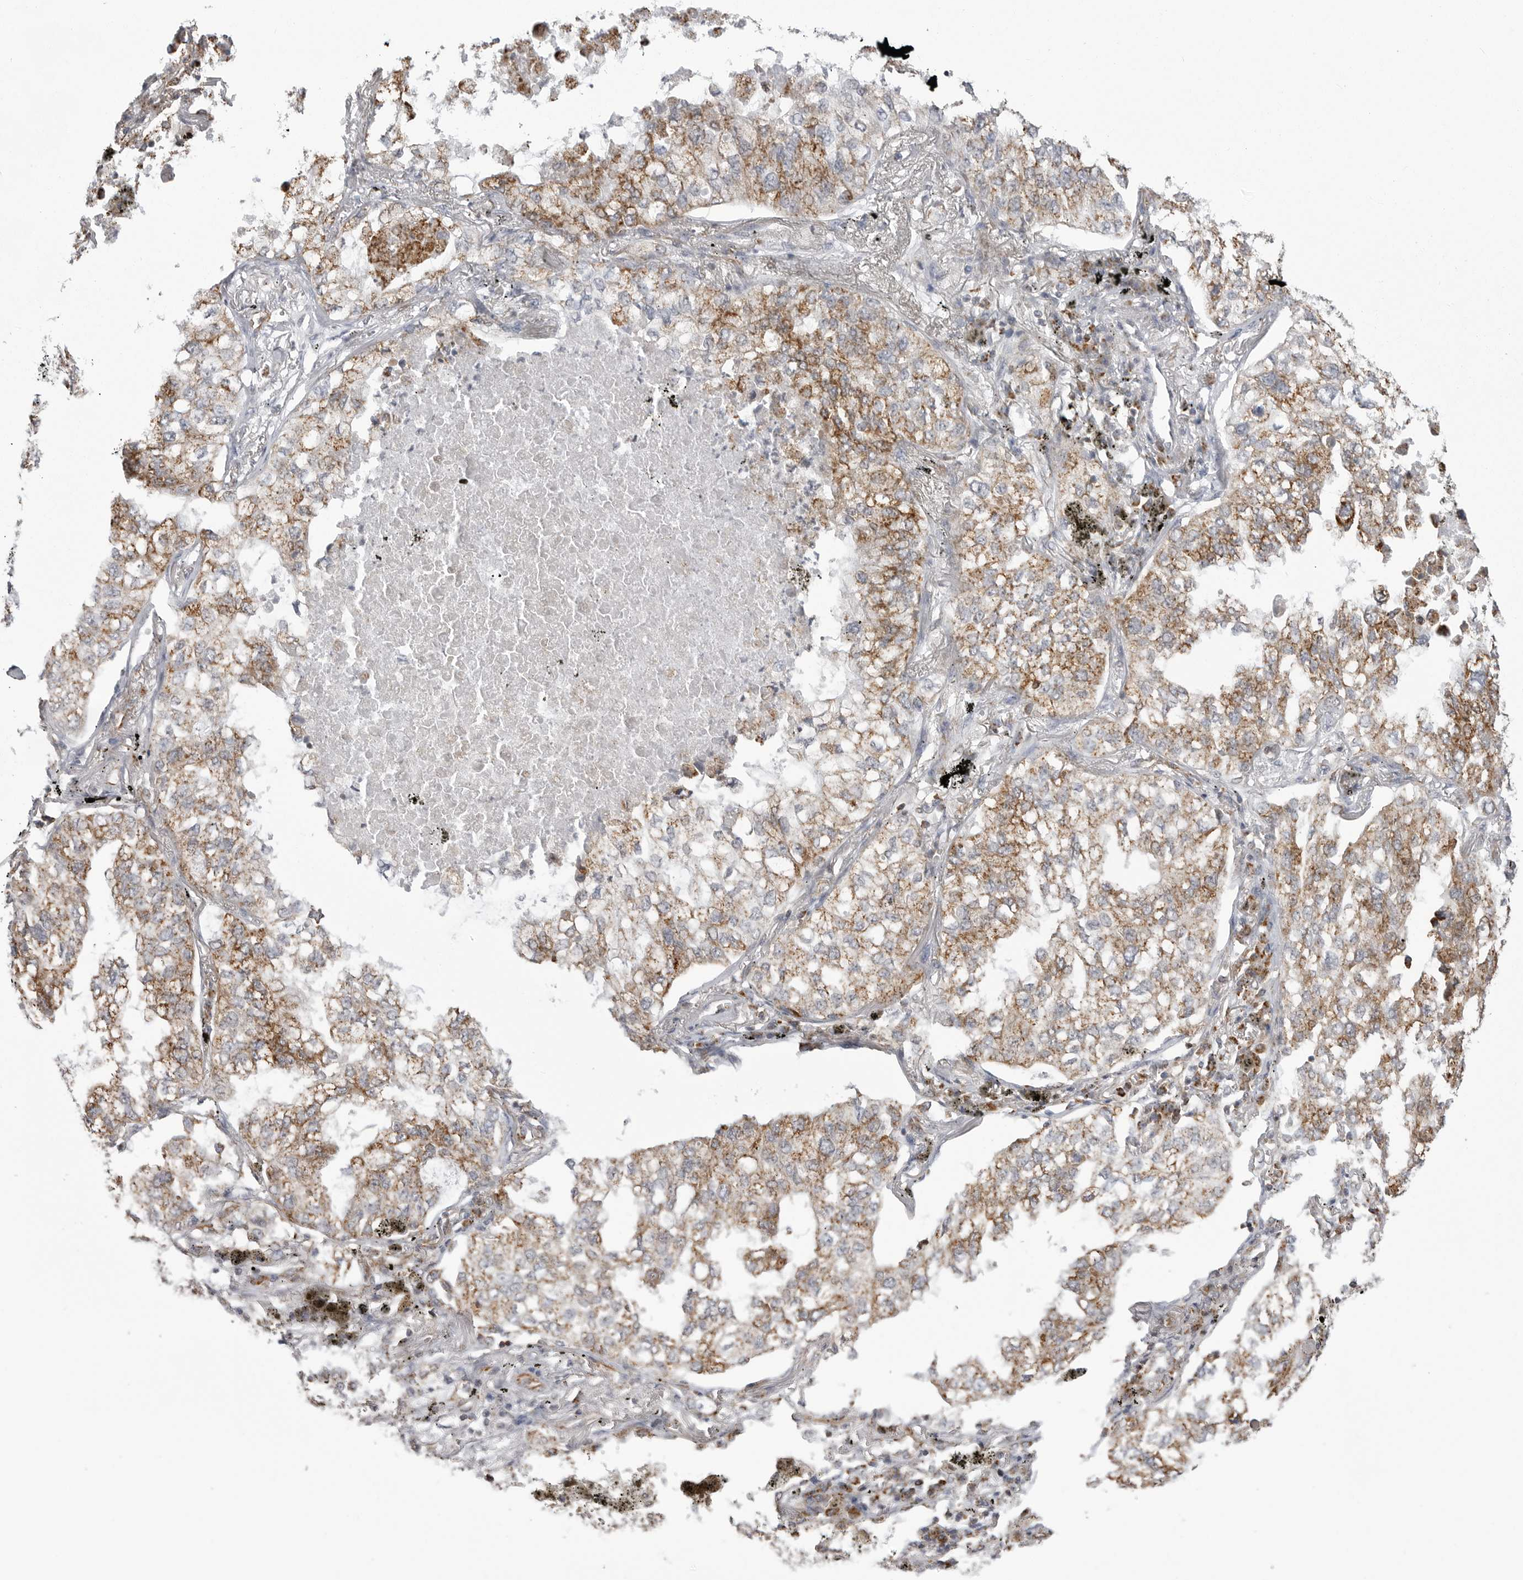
{"staining": {"intensity": "moderate", "quantity": ">75%", "location": "cytoplasmic/membranous"}, "tissue": "lung cancer", "cell_type": "Tumor cells", "image_type": "cancer", "snomed": [{"axis": "morphology", "description": "Adenocarcinoma, NOS"}, {"axis": "topography", "description": "Lung"}], "caption": "Human lung cancer (adenocarcinoma) stained with a brown dye displays moderate cytoplasmic/membranous positive positivity in approximately >75% of tumor cells.", "gene": "FH", "patient": {"sex": "male", "age": 65}}